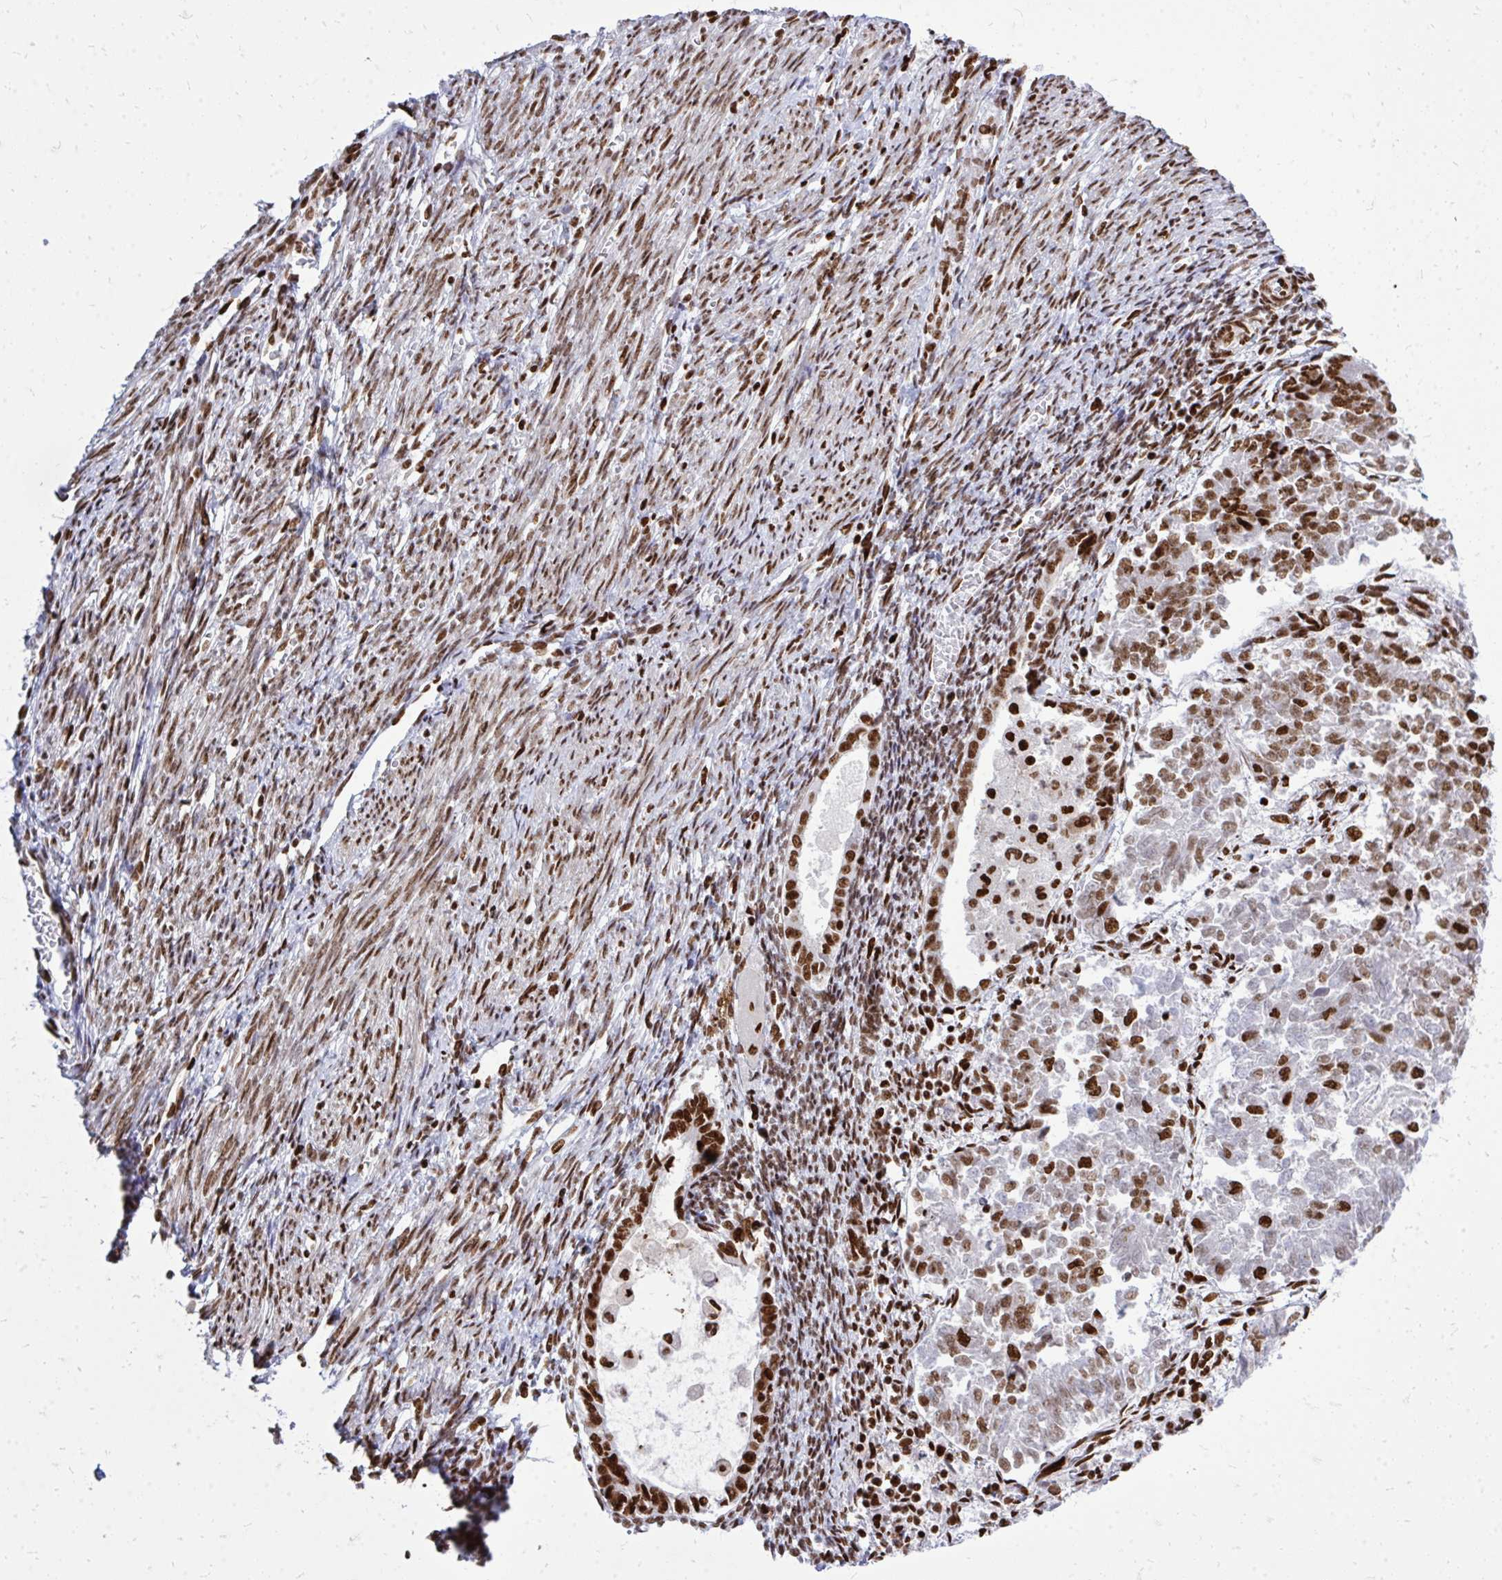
{"staining": {"intensity": "strong", "quantity": "25%-75%", "location": "nuclear"}, "tissue": "endometrial cancer", "cell_type": "Tumor cells", "image_type": "cancer", "snomed": [{"axis": "morphology", "description": "Adenocarcinoma, NOS"}, {"axis": "topography", "description": "Endometrium"}], "caption": "High-magnification brightfield microscopy of adenocarcinoma (endometrial) stained with DAB (brown) and counterstained with hematoxylin (blue). tumor cells exhibit strong nuclear staining is present in approximately25%-75% of cells.", "gene": "TBL1Y", "patient": {"sex": "female", "age": 65}}